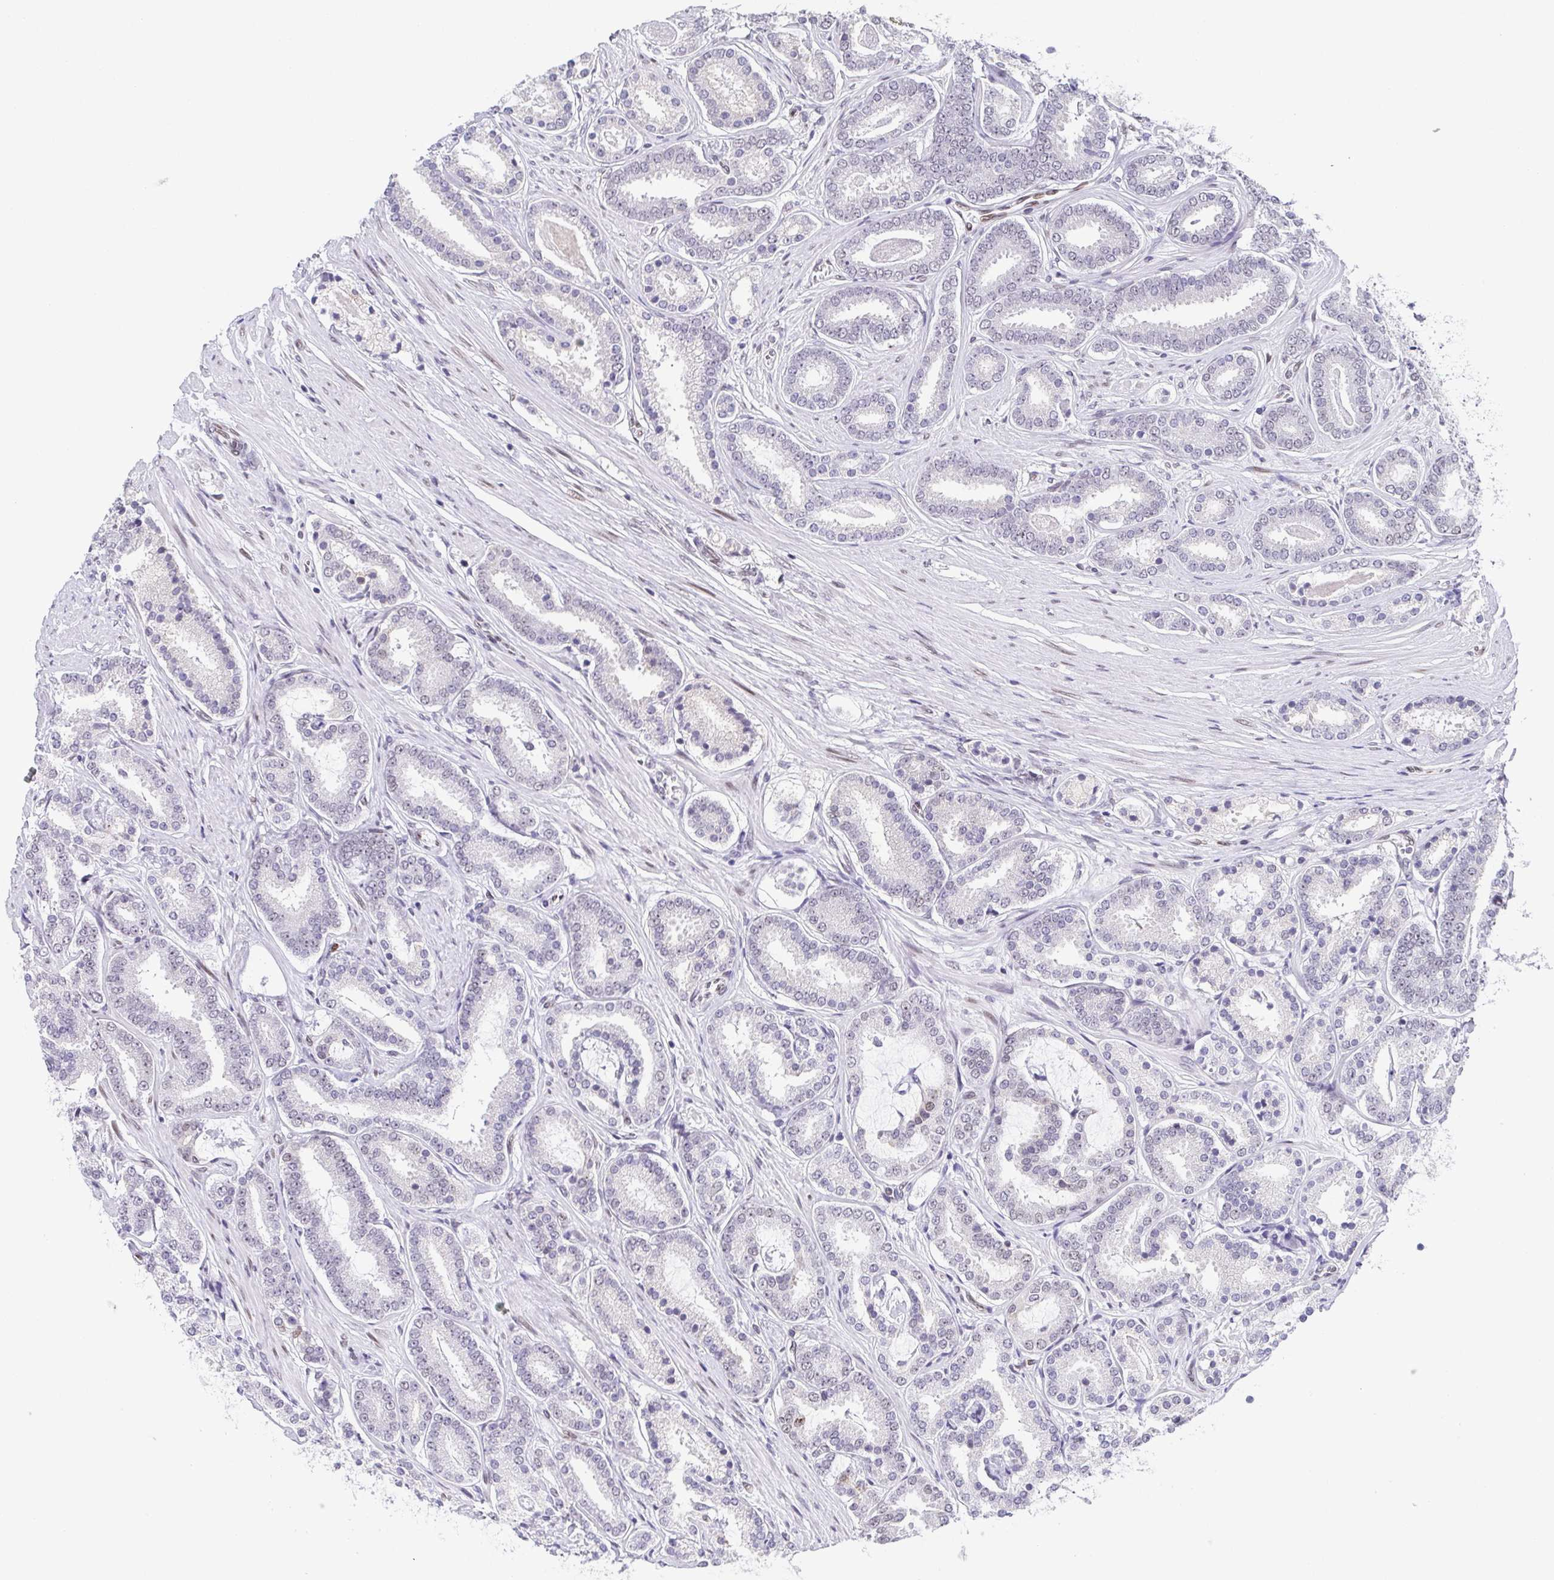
{"staining": {"intensity": "negative", "quantity": "none", "location": "none"}, "tissue": "prostate cancer", "cell_type": "Tumor cells", "image_type": "cancer", "snomed": [{"axis": "morphology", "description": "Adenocarcinoma, High grade"}, {"axis": "topography", "description": "Prostate"}], "caption": "Tumor cells show no significant staining in prostate cancer.", "gene": "RB1", "patient": {"sex": "male", "age": 63}}